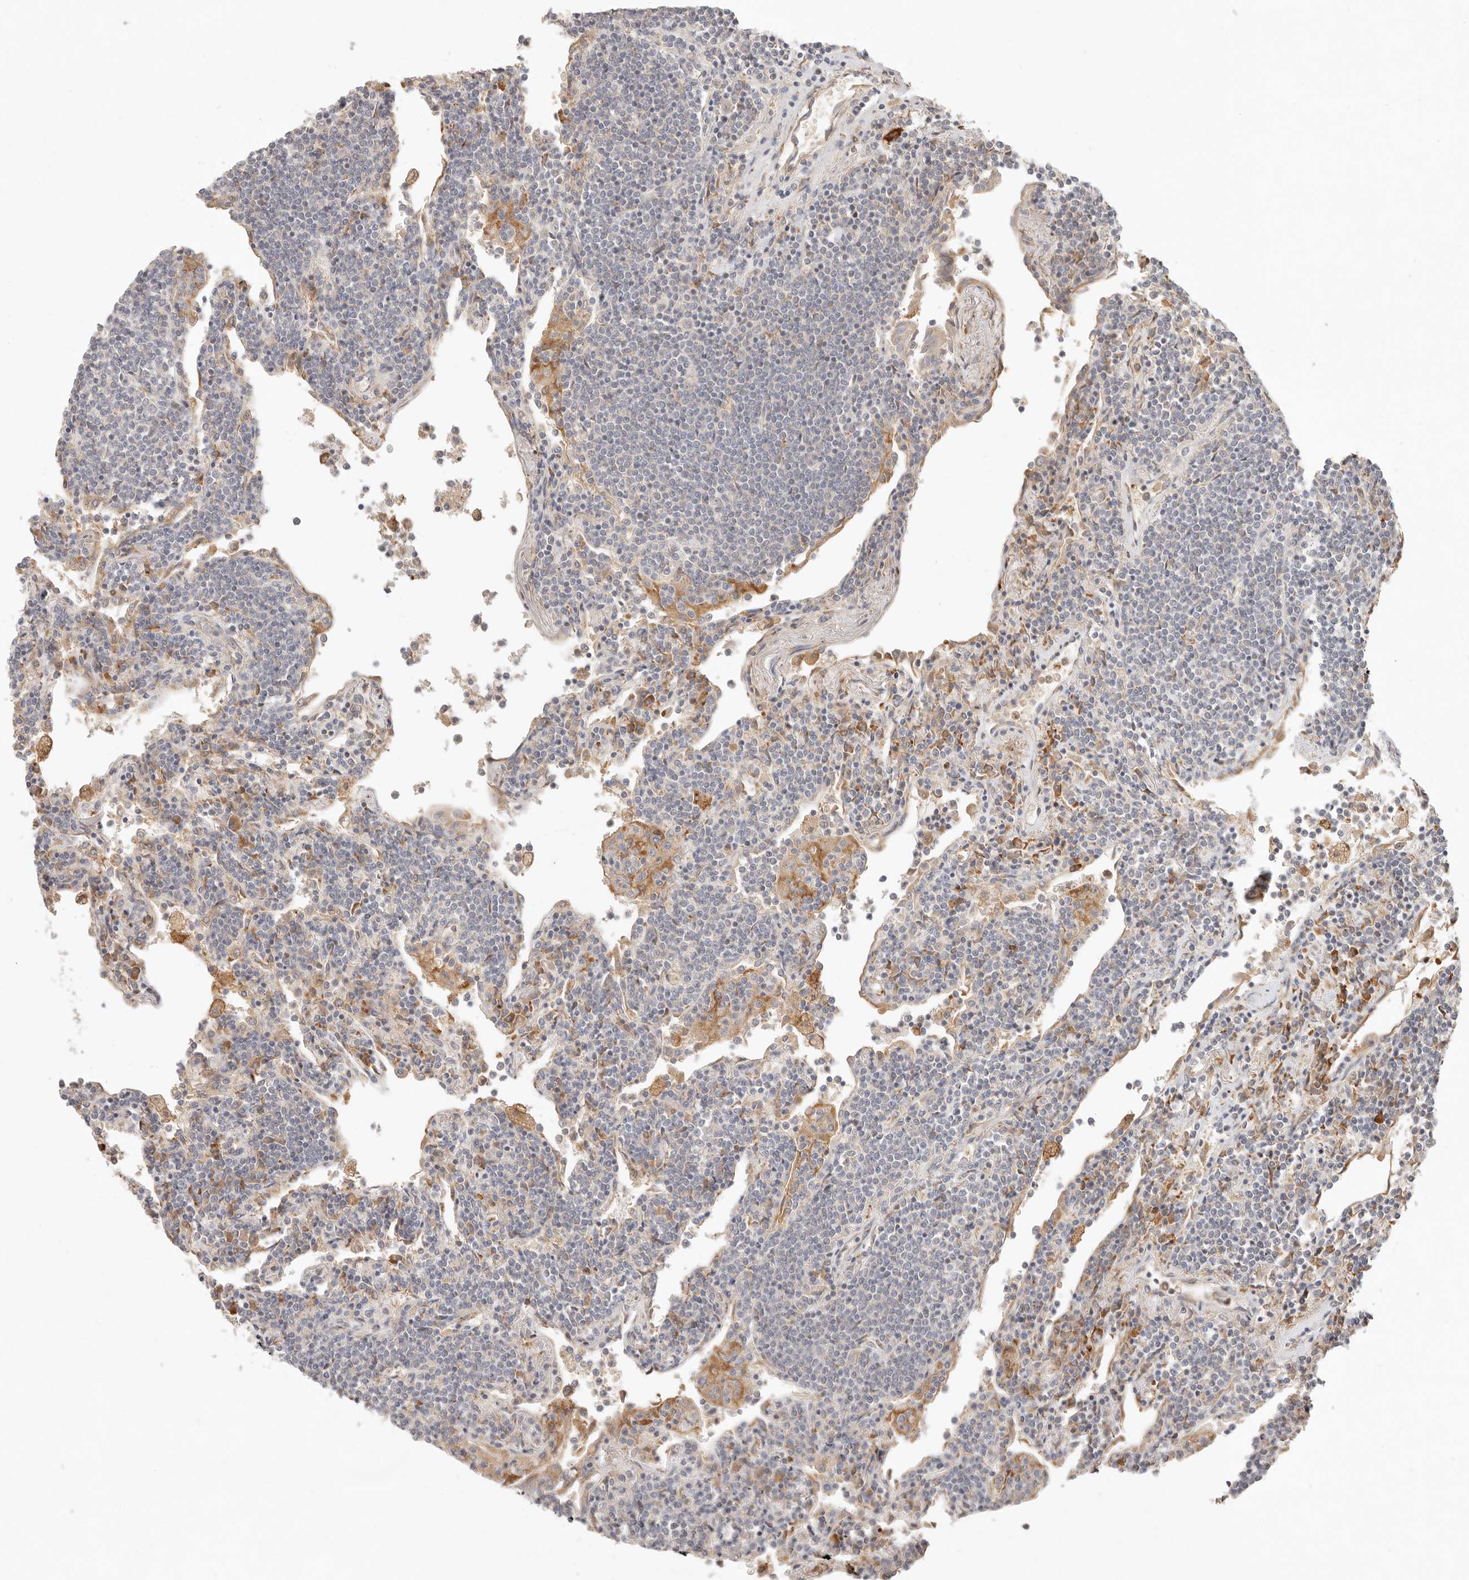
{"staining": {"intensity": "negative", "quantity": "none", "location": "none"}, "tissue": "lymphoma", "cell_type": "Tumor cells", "image_type": "cancer", "snomed": [{"axis": "morphology", "description": "Malignant lymphoma, non-Hodgkin's type, Low grade"}, {"axis": "topography", "description": "Lung"}], "caption": "The micrograph demonstrates no staining of tumor cells in lymphoma.", "gene": "ARHGEF10L", "patient": {"sex": "female", "age": 71}}